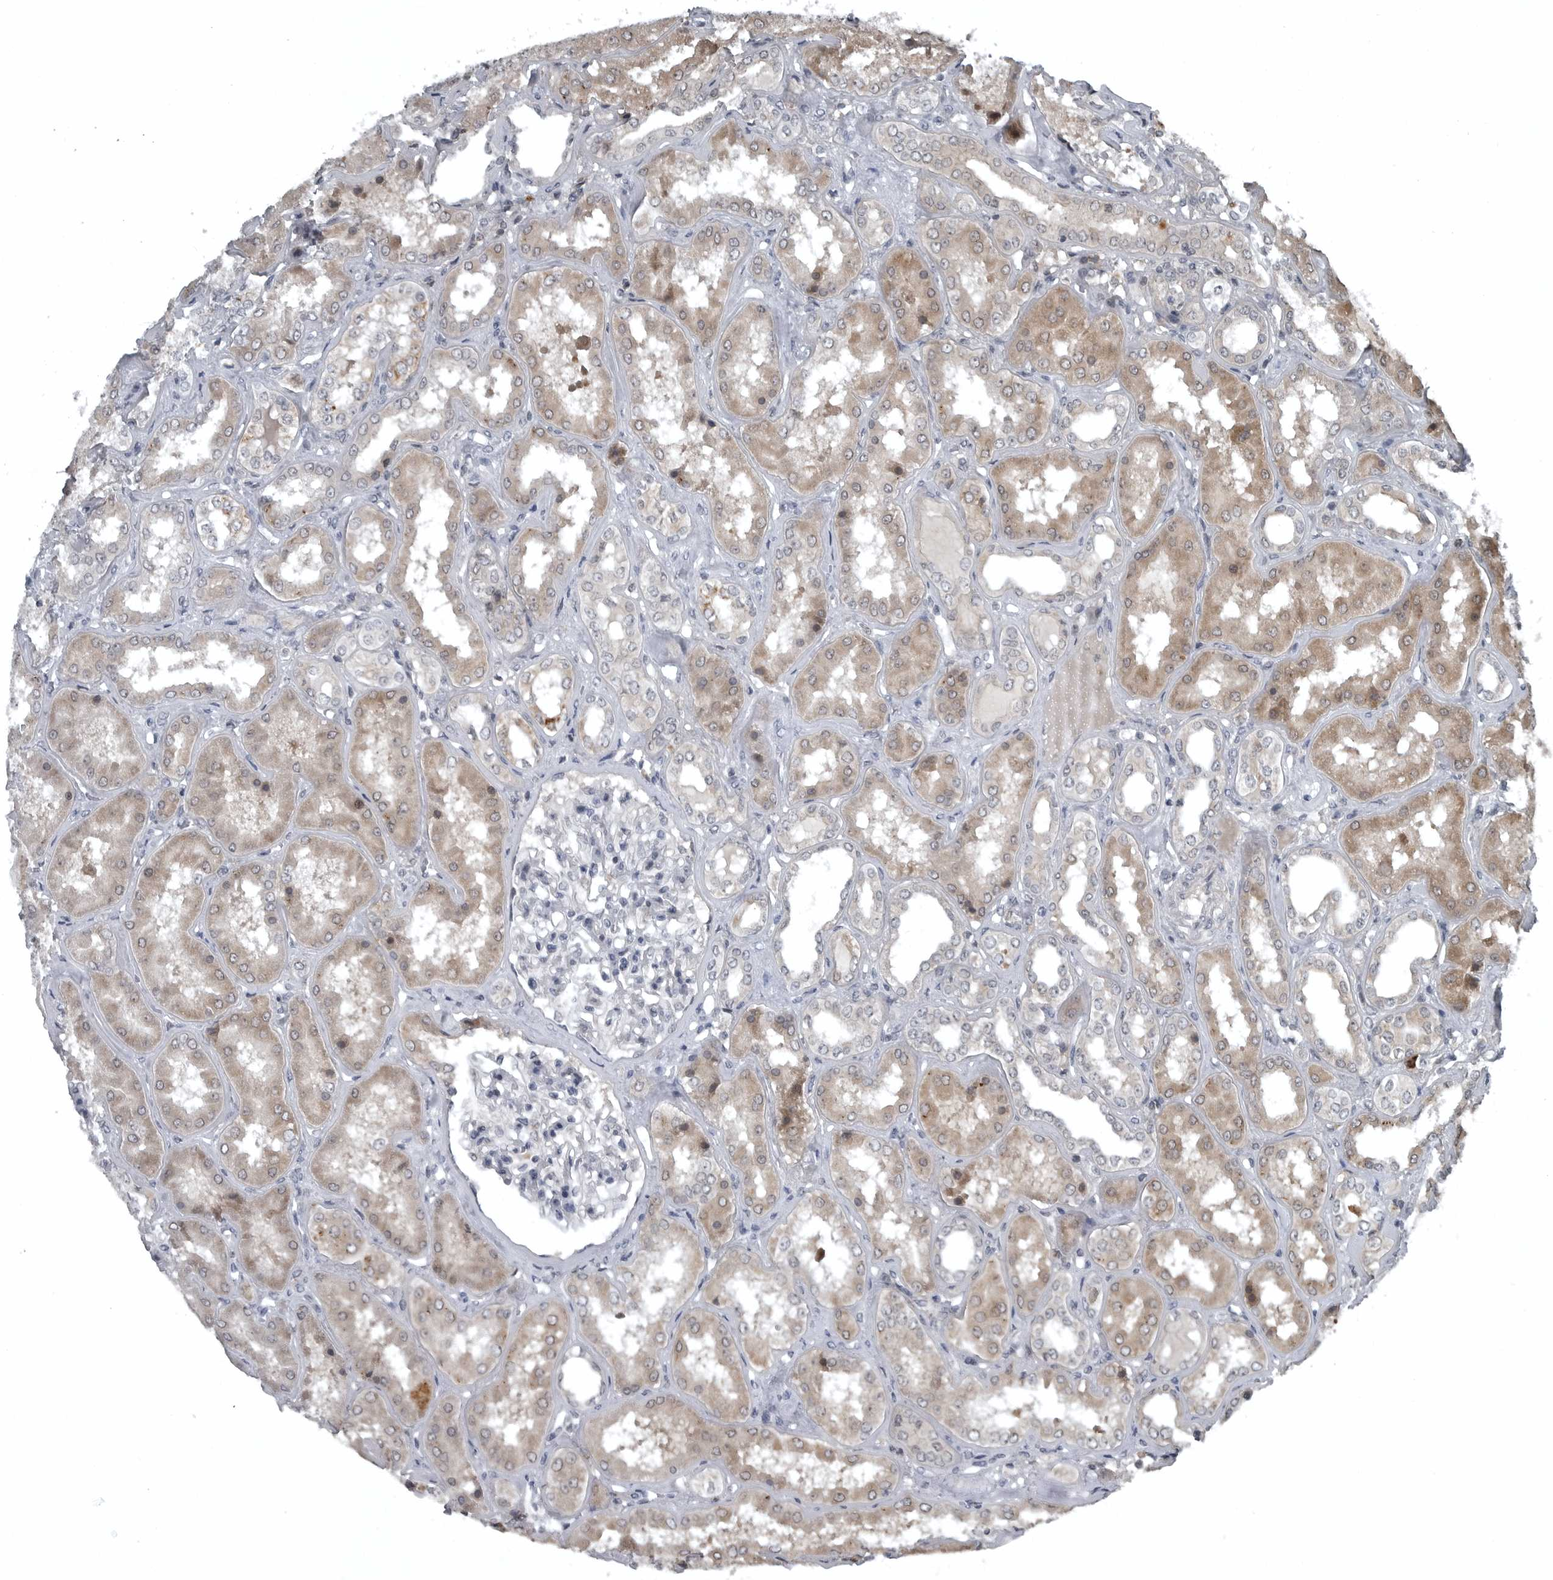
{"staining": {"intensity": "moderate", "quantity": "<25%", "location": "cytoplasmic/membranous"}, "tissue": "kidney", "cell_type": "Cells in glomeruli", "image_type": "normal", "snomed": [{"axis": "morphology", "description": "Normal tissue, NOS"}, {"axis": "topography", "description": "Kidney"}], "caption": "Protein expression by IHC exhibits moderate cytoplasmic/membranous expression in approximately <25% of cells in glomeruli in normal kidney. Using DAB (3,3'-diaminobenzidine) (brown) and hematoxylin (blue) stains, captured at high magnification using brightfield microscopy.", "gene": "GAK", "patient": {"sex": "female", "age": 56}}